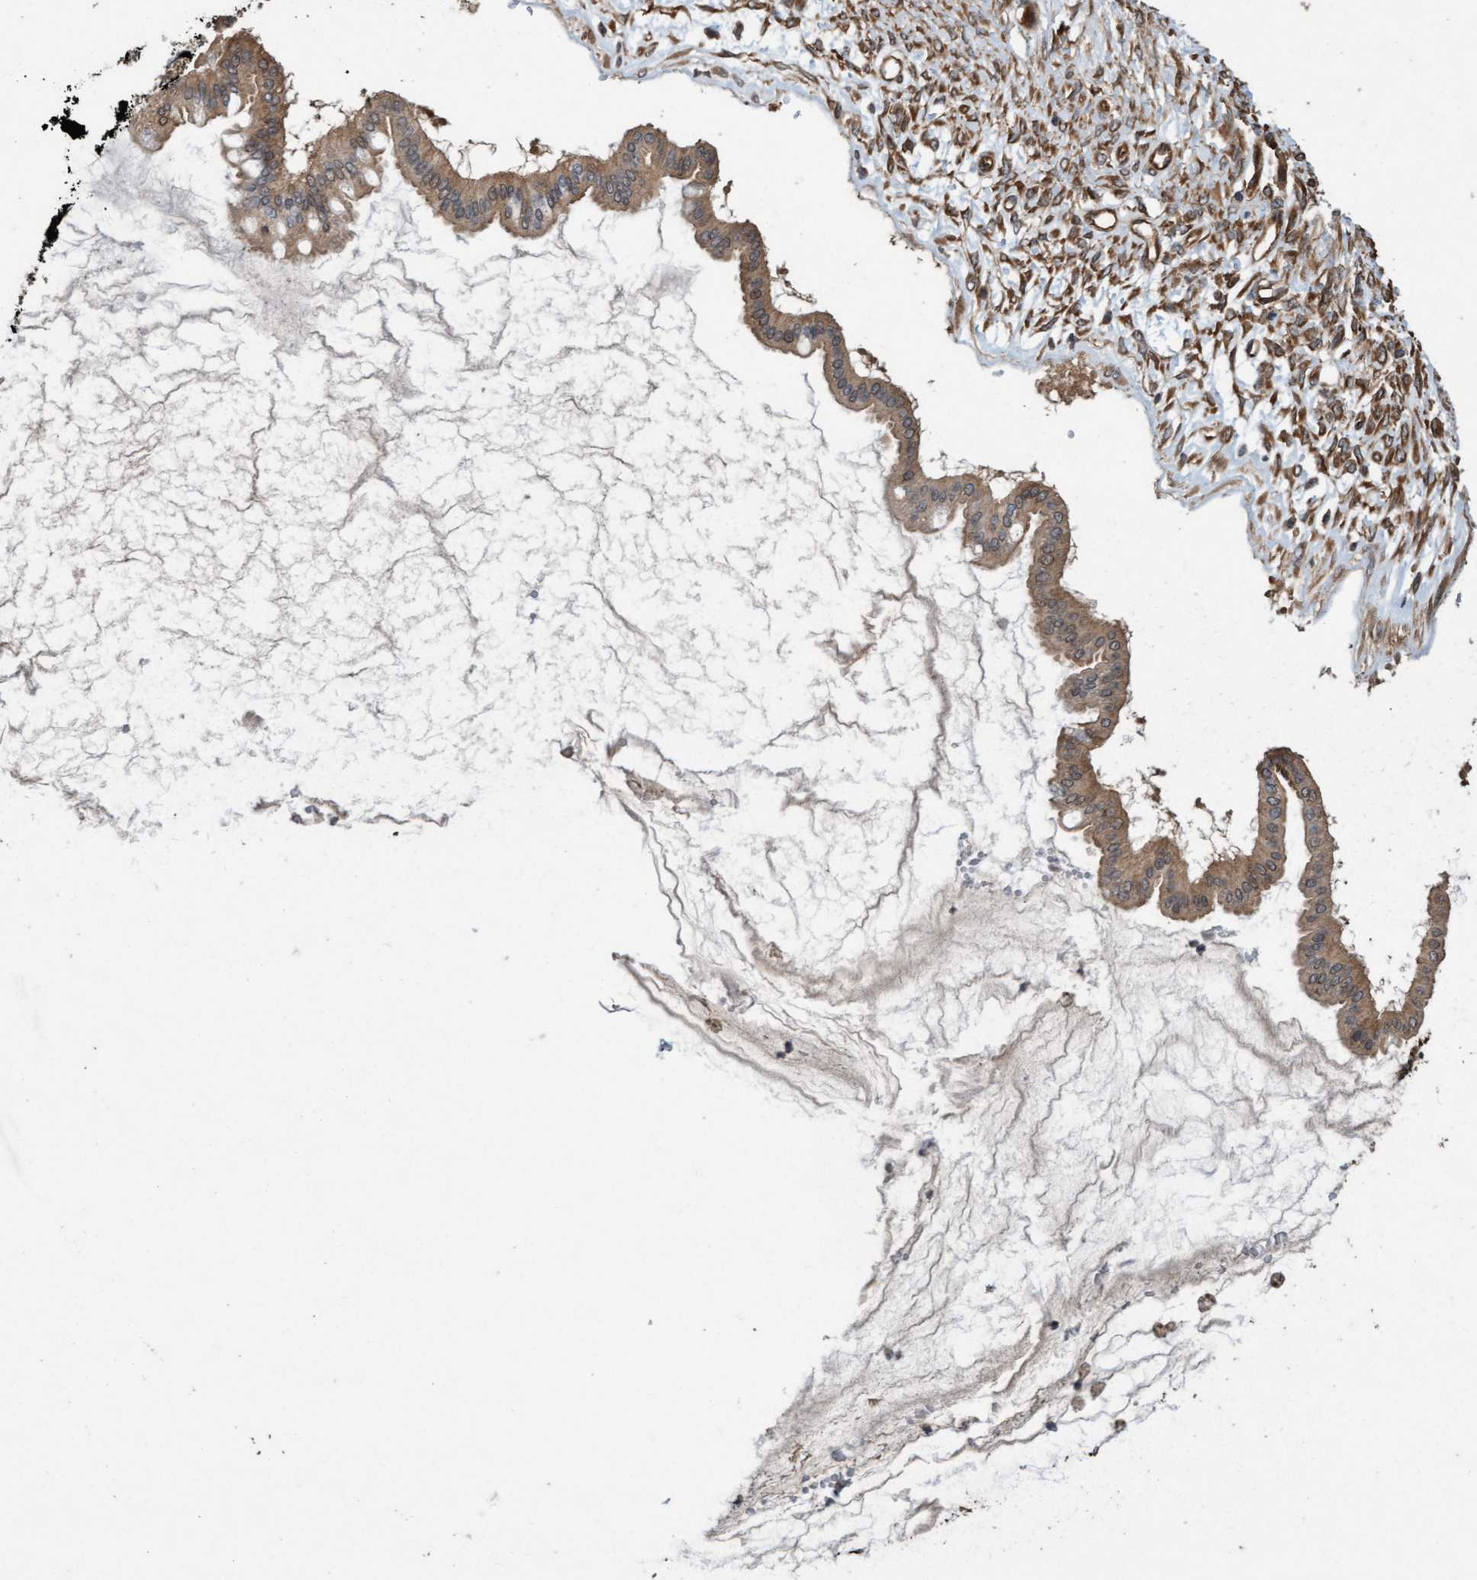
{"staining": {"intensity": "moderate", "quantity": ">75%", "location": "cytoplasmic/membranous"}, "tissue": "ovarian cancer", "cell_type": "Tumor cells", "image_type": "cancer", "snomed": [{"axis": "morphology", "description": "Cystadenocarcinoma, mucinous, NOS"}, {"axis": "topography", "description": "Ovary"}], "caption": "DAB immunohistochemical staining of human mucinous cystadenocarcinoma (ovarian) demonstrates moderate cytoplasmic/membranous protein positivity in approximately >75% of tumor cells.", "gene": "CDC42EP4", "patient": {"sex": "female", "age": 73}}